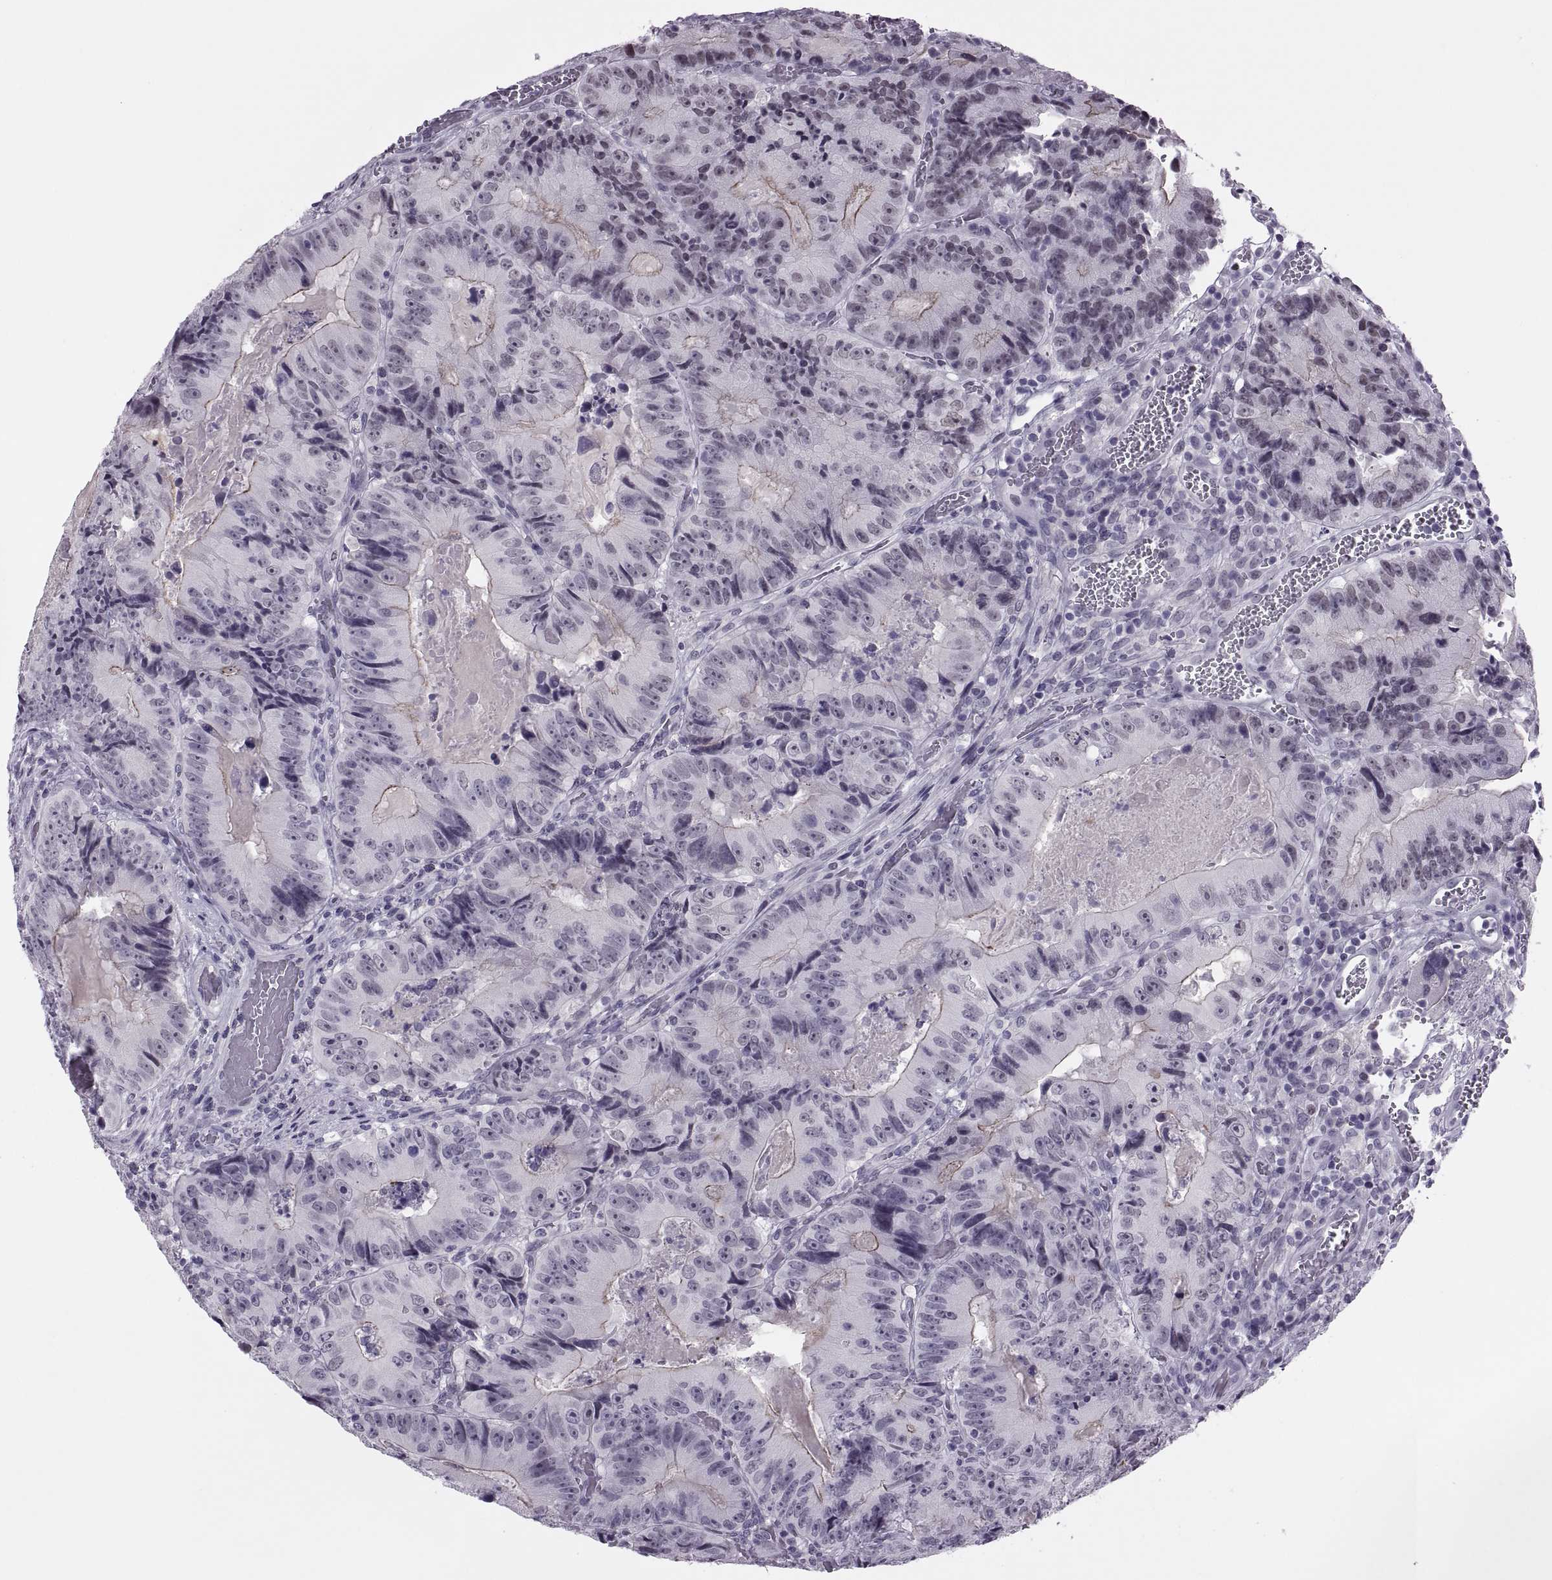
{"staining": {"intensity": "negative", "quantity": "none", "location": "none"}, "tissue": "colorectal cancer", "cell_type": "Tumor cells", "image_type": "cancer", "snomed": [{"axis": "morphology", "description": "Adenocarcinoma, NOS"}, {"axis": "topography", "description": "Colon"}], "caption": "High power microscopy image of an immunohistochemistry micrograph of colorectal cancer (adenocarcinoma), revealing no significant positivity in tumor cells.", "gene": "SYNGR4", "patient": {"sex": "female", "age": 86}}